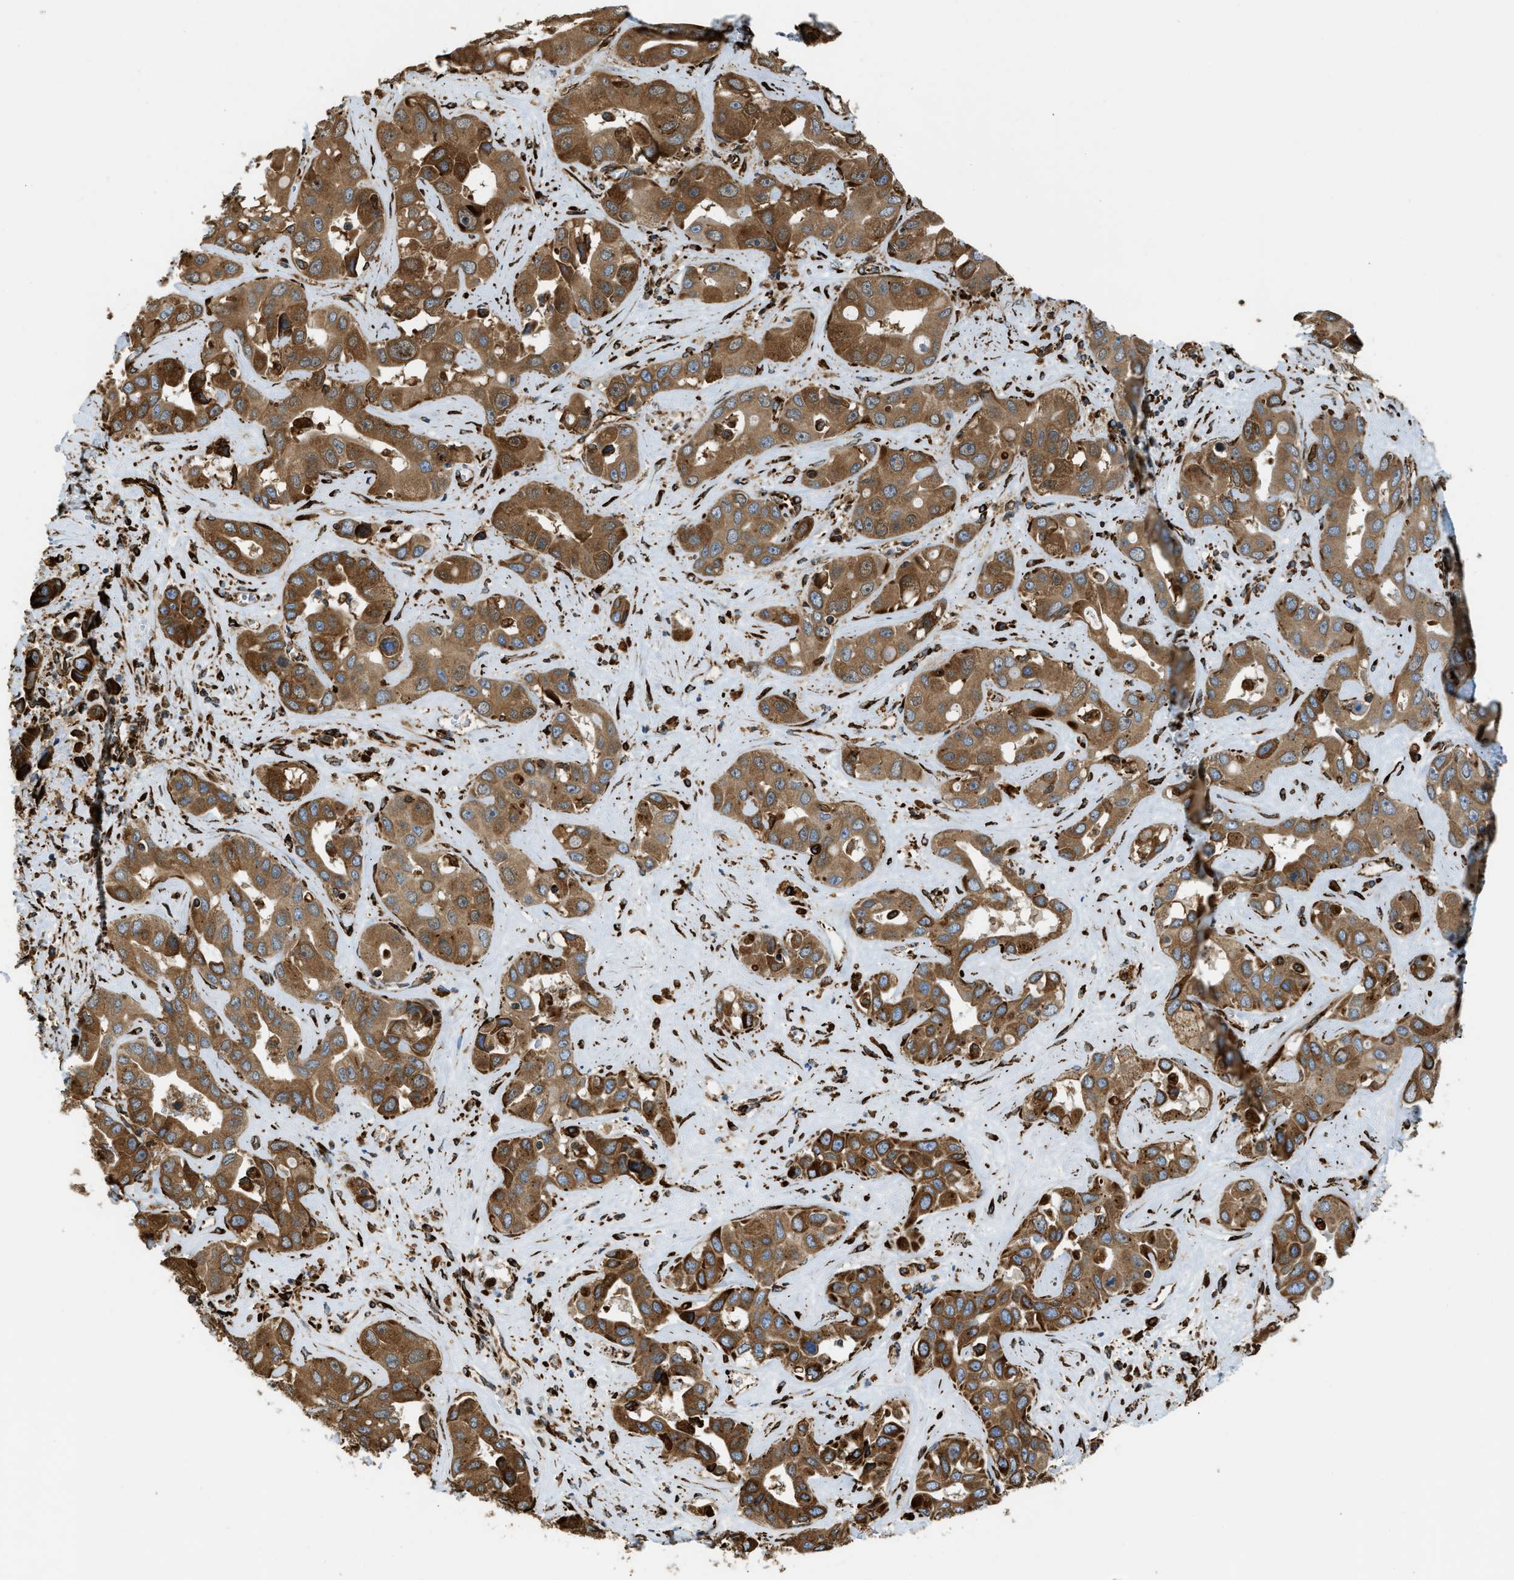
{"staining": {"intensity": "moderate", "quantity": ">75%", "location": "cytoplasmic/membranous"}, "tissue": "liver cancer", "cell_type": "Tumor cells", "image_type": "cancer", "snomed": [{"axis": "morphology", "description": "Cholangiocarcinoma"}, {"axis": "topography", "description": "Liver"}], "caption": "IHC of human liver cancer shows medium levels of moderate cytoplasmic/membranous expression in about >75% of tumor cells.", "gene": "BEX3", "patient": {"sex": "female", "age": 52}}